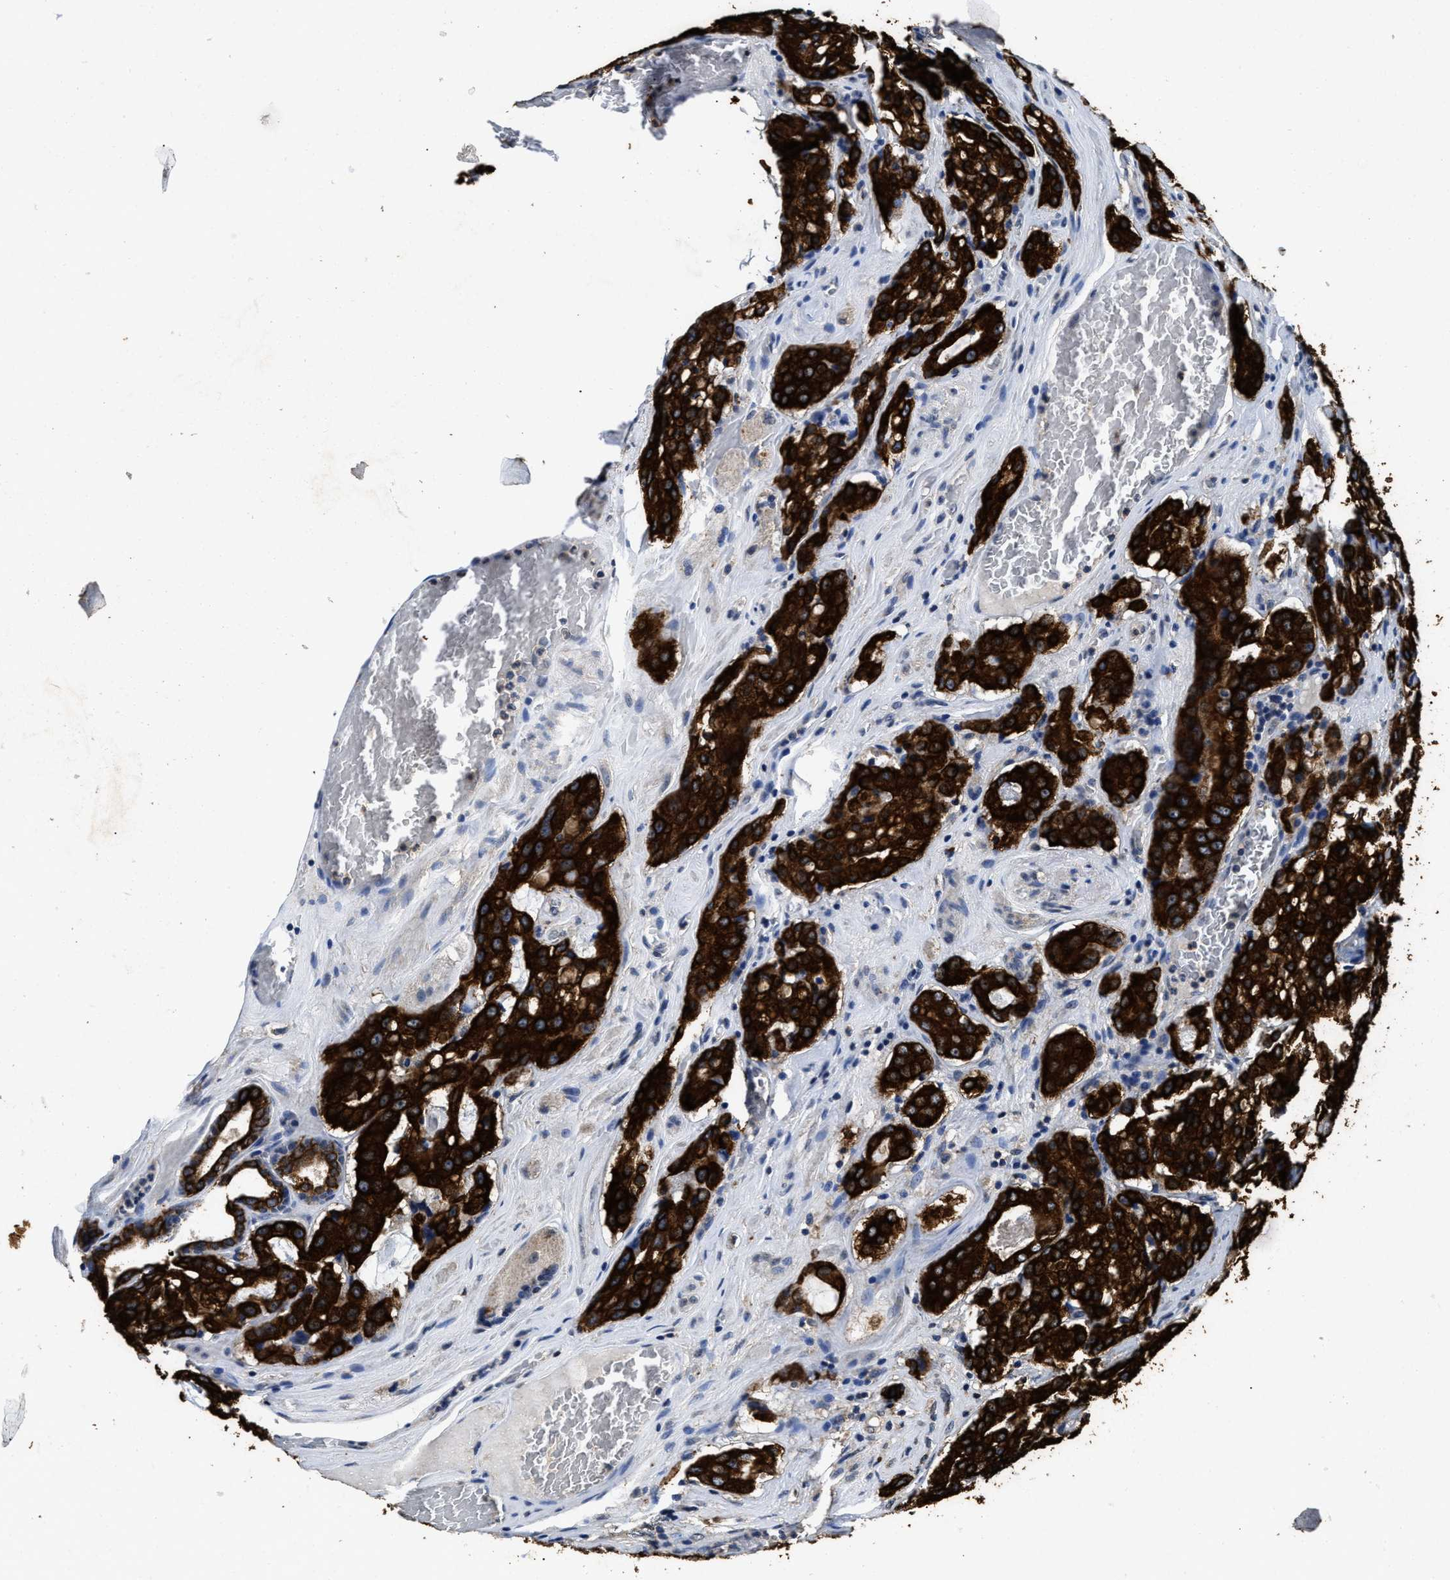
{"staining": {"intensity": "strong", "quantity": ">75%", "location": "cytoplasmic/membranous"}, "tissue": "prostate cancer", "cell_type": "Tumor cells", "image_type": "cancer", "snomed": [{"axis": "morphology", "description": "Adenocarcinoma, Medium grade"}, {"axis": "topography", "description": "Prostate"}], "caption": "The micrograph exhibits a brown stain indicating the presence of a protein in the cytoplasmic/membranous of tumor cells in prostate cancer (medium-grade adenocarcinoma).", "gene": "CTNNA1", "patient": {"sex": "male", "age": 72}}